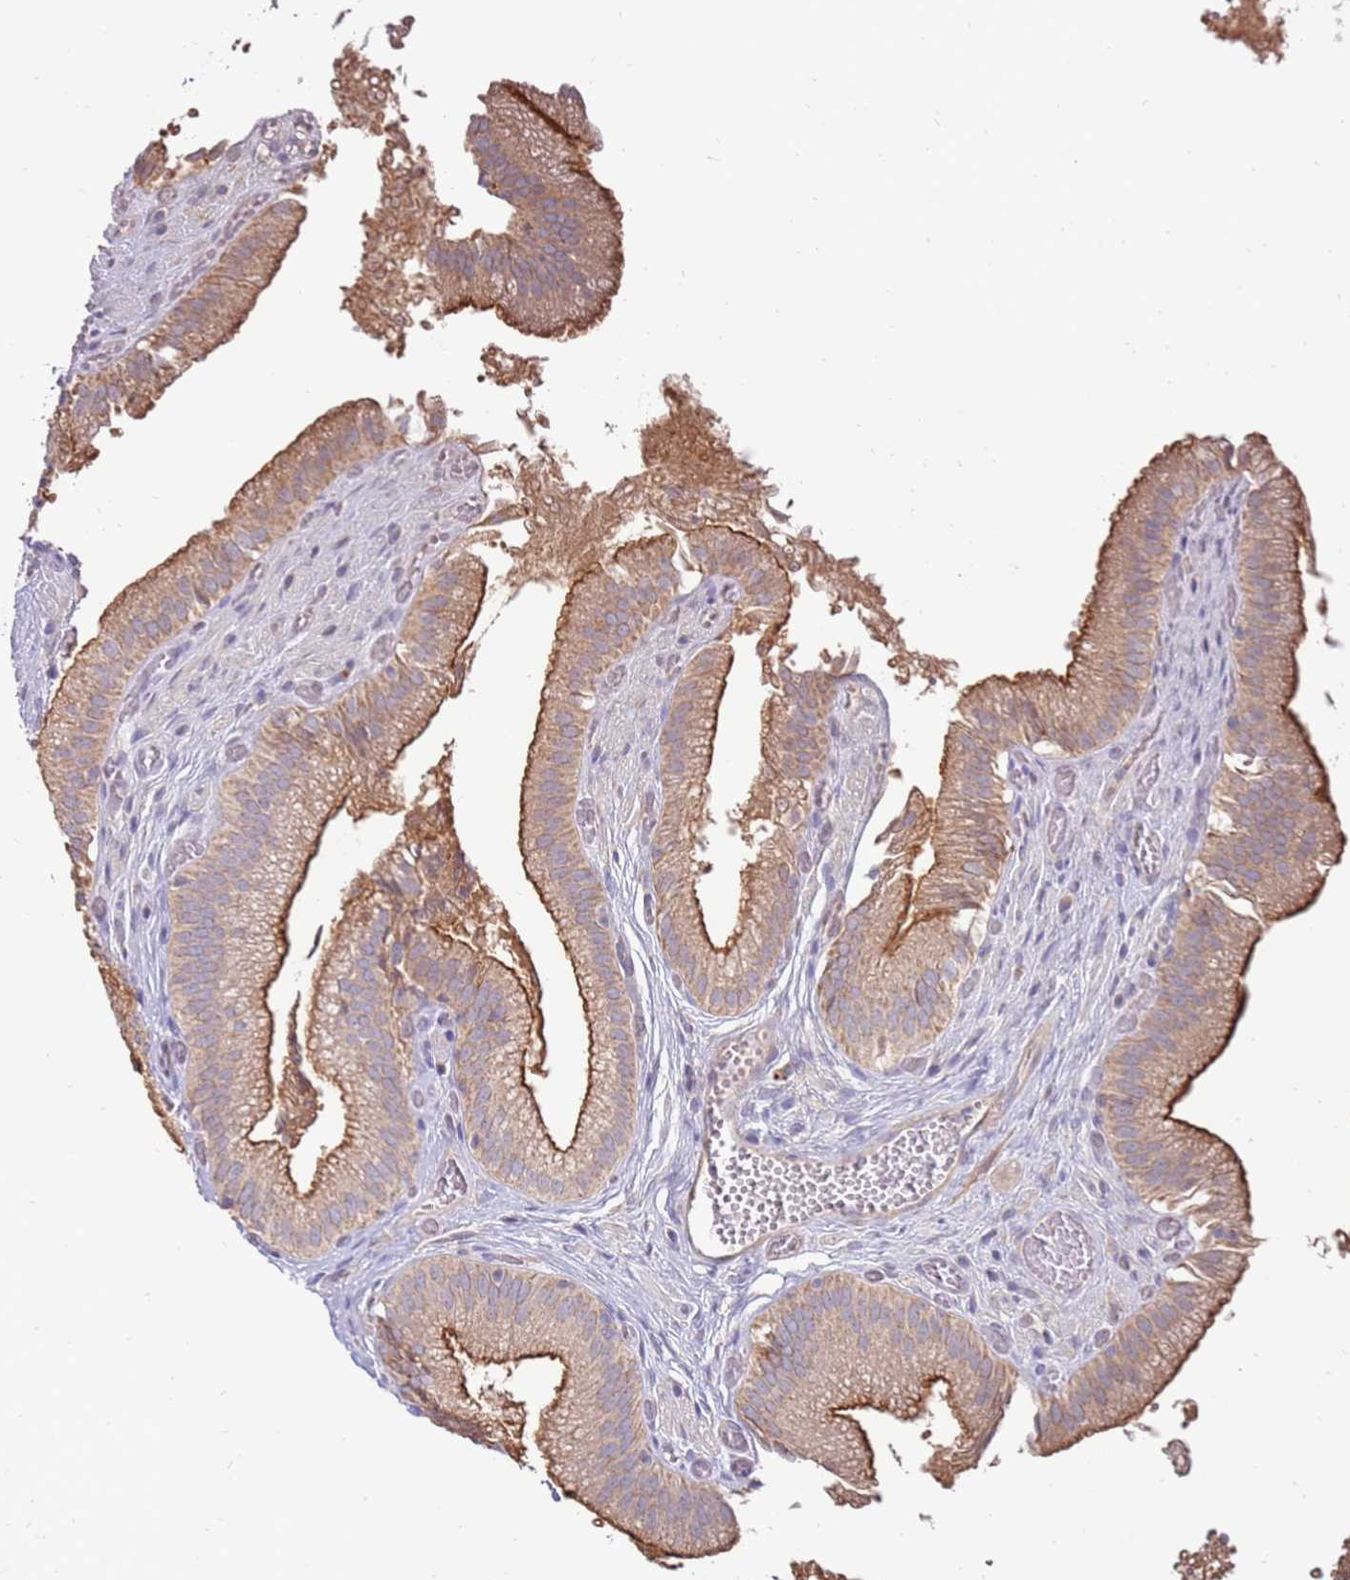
{"staining": {"intensity": "strong", "quantity": "25%-75%", "location": "cytoplasmic/membranous"}, "tissue": "gallbladder", "cell_type": "Glandular cells", "image_type": "normal", "snomed": [{"axis": "morphology", "description": "Normal tissue, NOS"}, {"axis": "topography", "description": "Gallbladder"}, {"axis": "topography", "description": "Peripheral nerve tissue"}], "caption": "There is high levels of strong cytoplasmic/membranous positivity in glandular cells of normal gallbladder, as demonstrated by immunohistochemical staining (brown color).", "gene": "SLC44A4", "patient": {"sex": "male", "age": 17}}